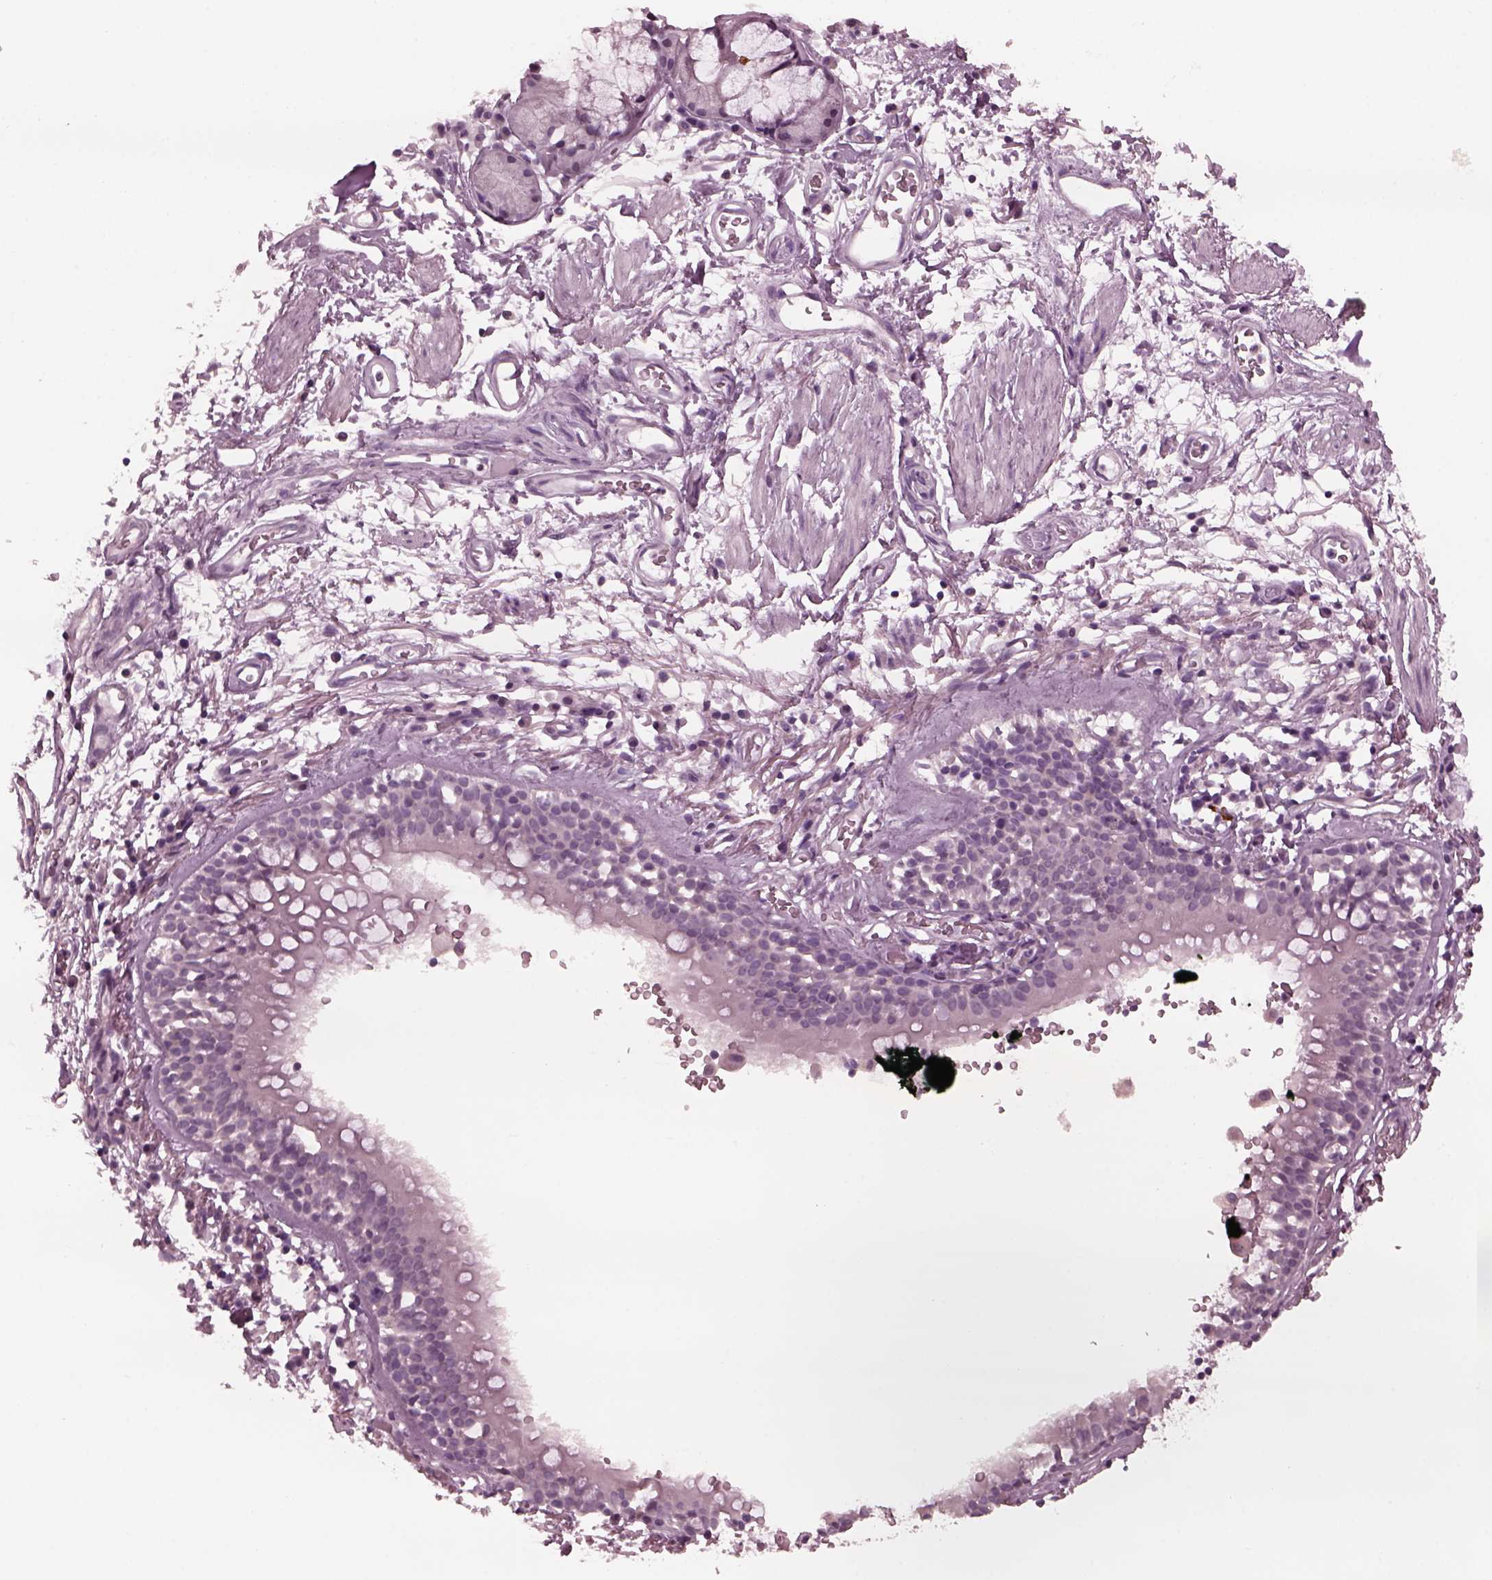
{"staining": {"intensity": "negative", "quantity": "none", "location": "none"}, "tissue": "adipose tissue", "cell_type": "Adipocytes", "image_type": "normal", "snomed": [{"axis": "morphology", "description": "Normal tissue, NOS"}, {"axis": "topography", "description": "Cartilage tissue"}, {"axis": "topography", "description": "Bronchus"}], "caption": "Photomicrograph shows no protein expression in adipocytes of benign adipose tissue. (DAB immunohistochemistry (IHC) visualized using brightfield microscopy, high magnification).", "gene": "YY2", "patient": {"sex": "male", "age": 58}}